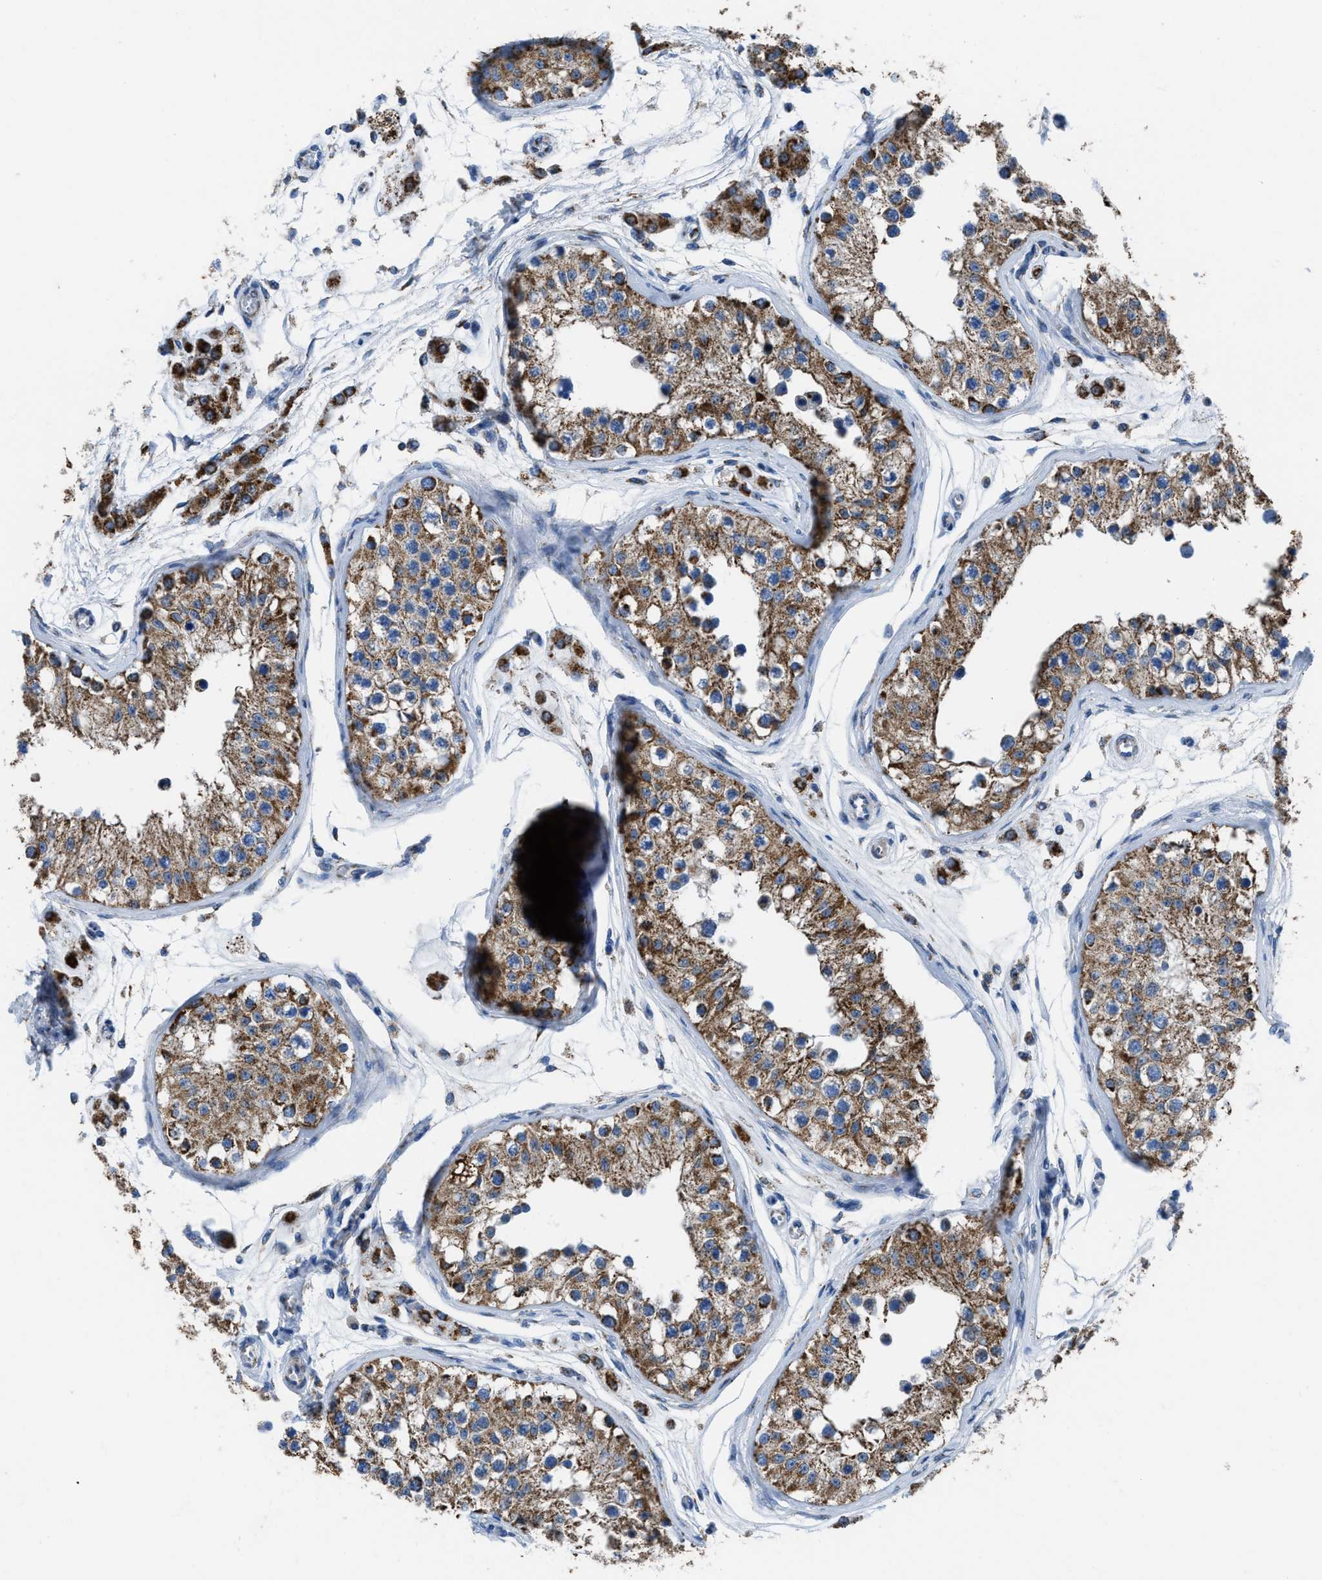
{"staining": {"intensity": "moderate", "quantity": ">75%", "location": "cytoplasmic/membranous"}, "tissue": "testis", "cell_type": "Cells in seminiferous ducts", "image_type": "normal", "snomed": [{"axis": "morphology", "description": "Normal tissue, NOS"}, {"axis": "morphology", "description": "Adenocarcinoma, metastatic, NOS"}, {"axis": "topography", "description": "Testis"}], "caption": "IHC micrograph of normal human testis stained for a protein (brown), which exhibits medium levels of moderate cytoplasmic/membranous staining in about >75% of cells in seminiferous ducts.", "gene": "ETFB", "patient": {"sex": "male", "age": 26}}